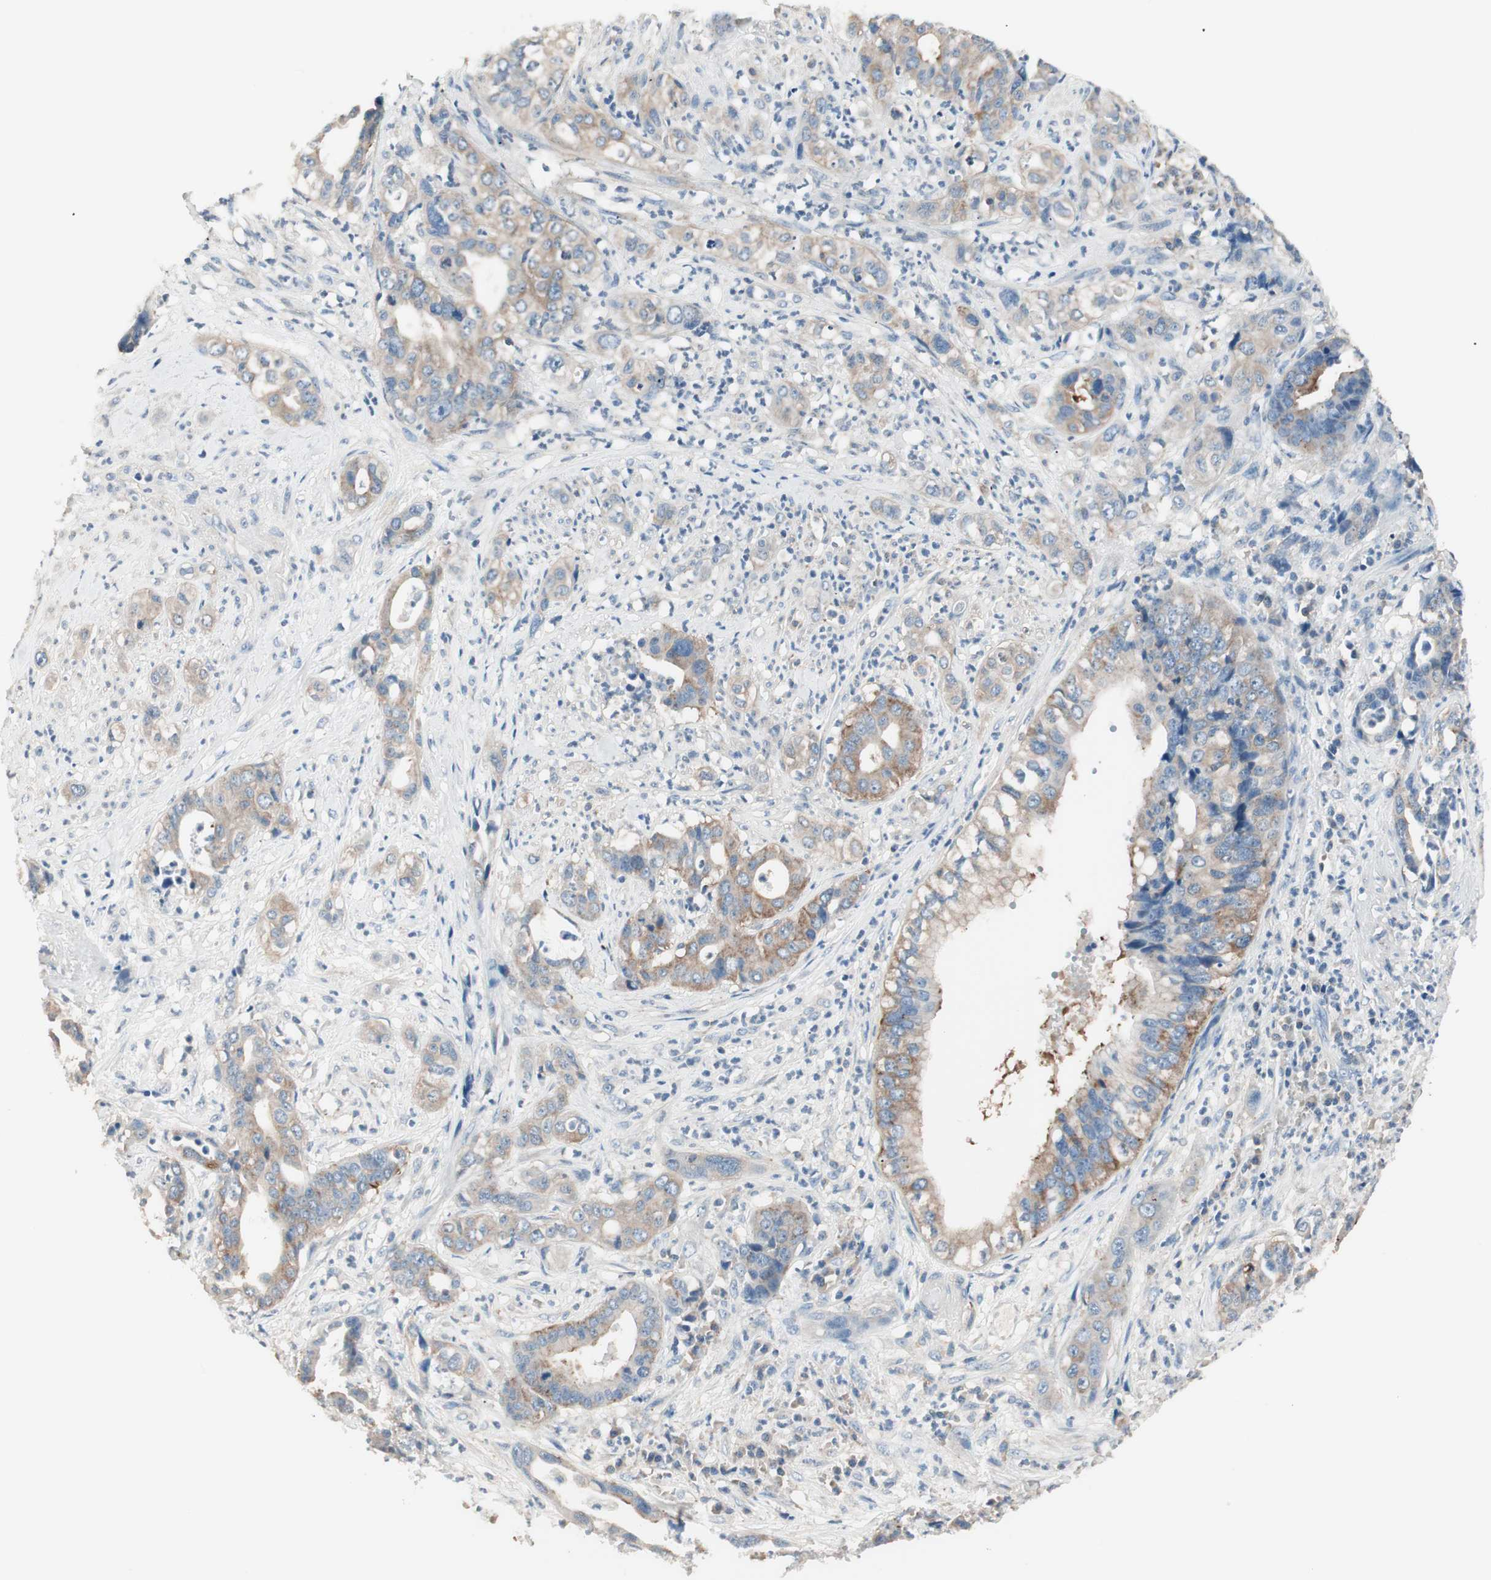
{"staining": {"intensity": "weak", "quantity": ">75%", "location": "cytoplasmic/membranous"}, "tissue": "liver cancer", "cell_type": "Tumor cells", "image_type": "cancer", "snomed": [{"axis": "morphology", "description": "Cholangiocarcinoma"}, {"axis": "topography", "description": "Liver"}], "caption": "Weak cytoplasmic/membranous protein staining is identified in approximately >75% of tumor cells in cholangiocarcinoma (liver).", "gene": "RAD54B", "patient": {"sex": "female", "age": 61}}